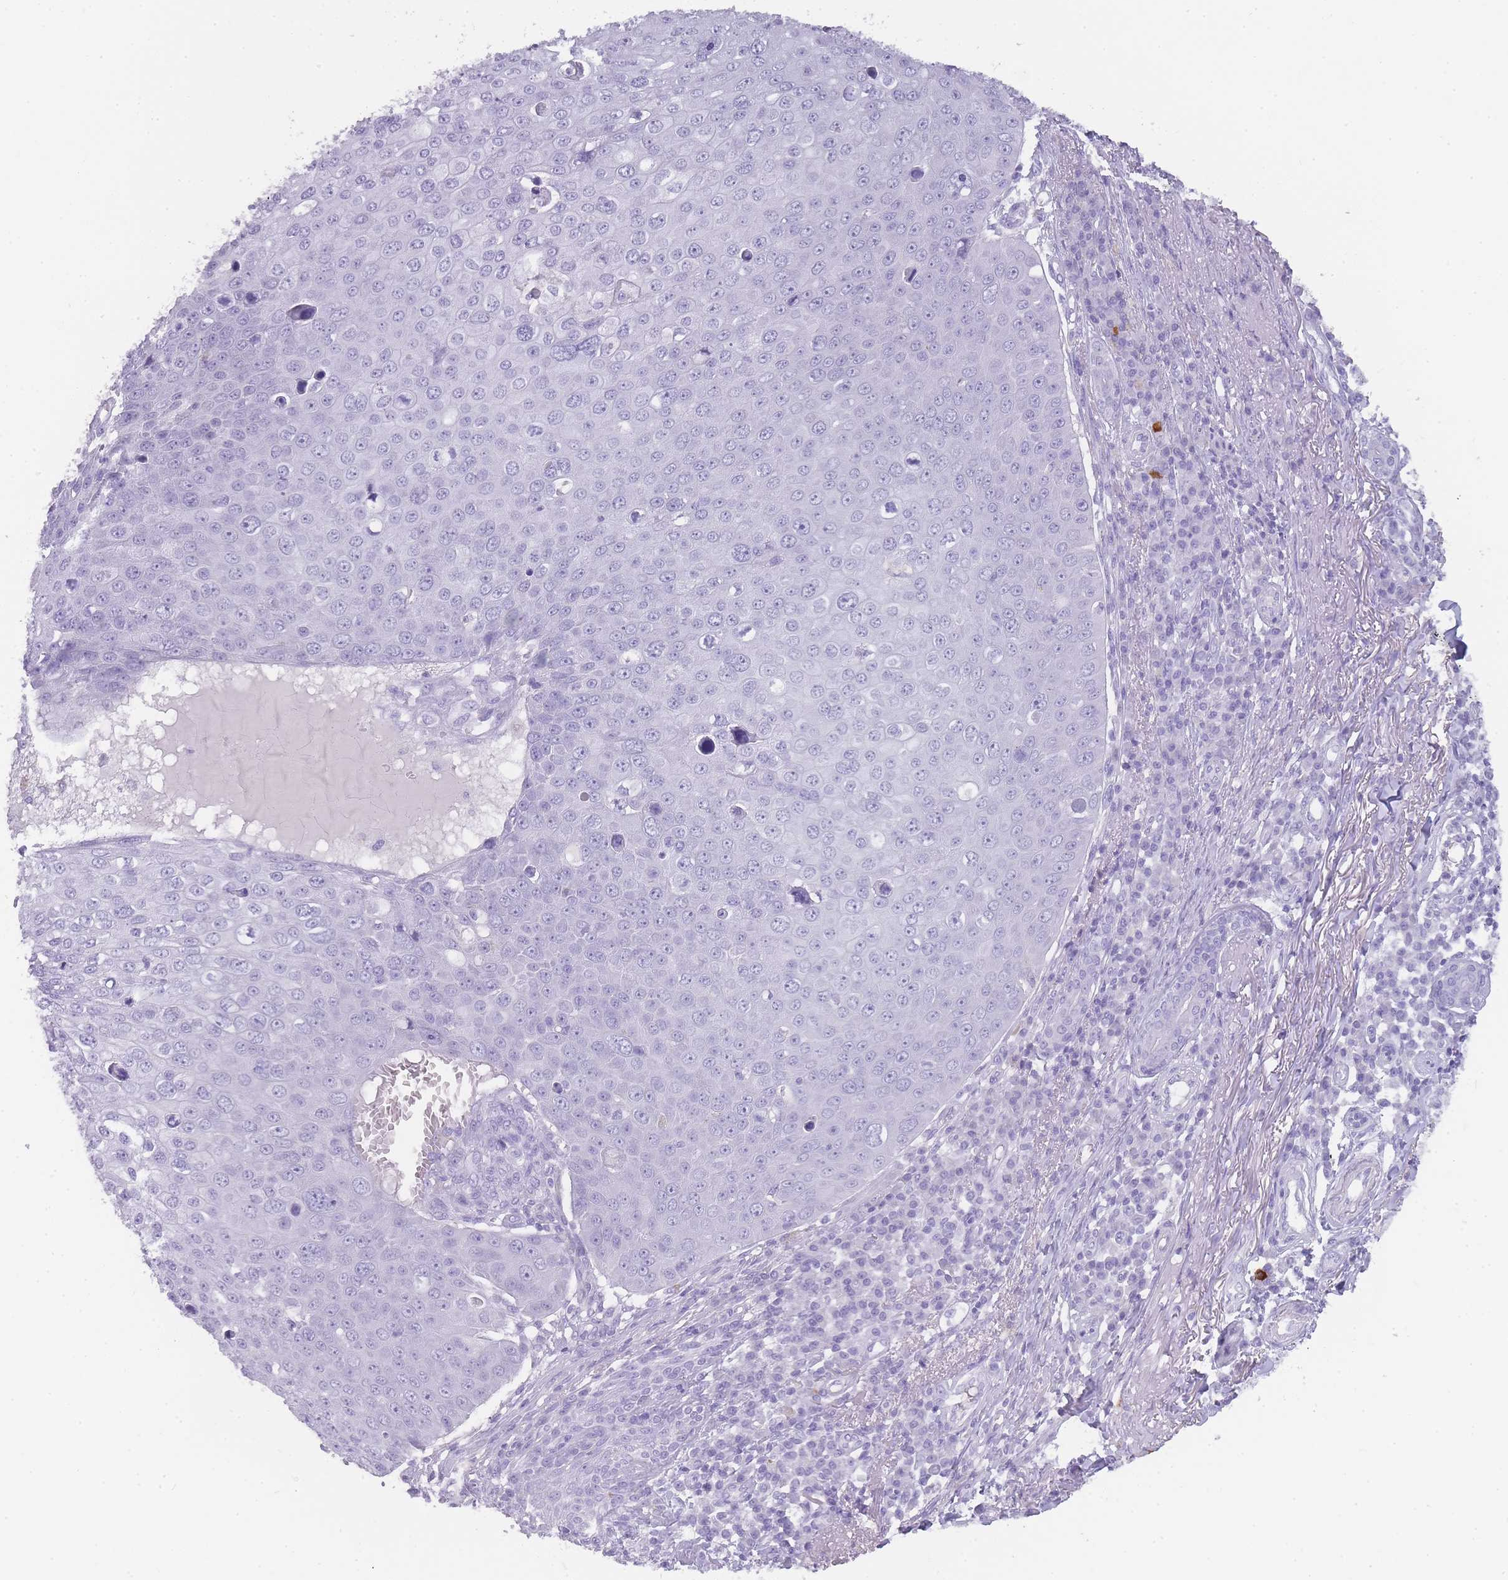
{"staining": {"intensity": "negative", "quantity": "none", "location": "none"}, "tissue": "skin cancer", "cell_type": "Tumor cells", "image_type": "cancer", "snomed": [{"axis": "morphology", "description": "Squamous cell carcinoma, NOS"}, {"axis": "topography", "description": "Skin"}], "caption": "The histopathology image exhibits no staining of tumor cells in skin cancer (squamous cell carcinoma).", "gene": "TCP11", "patient": {"sex": "male", "age": 71}}